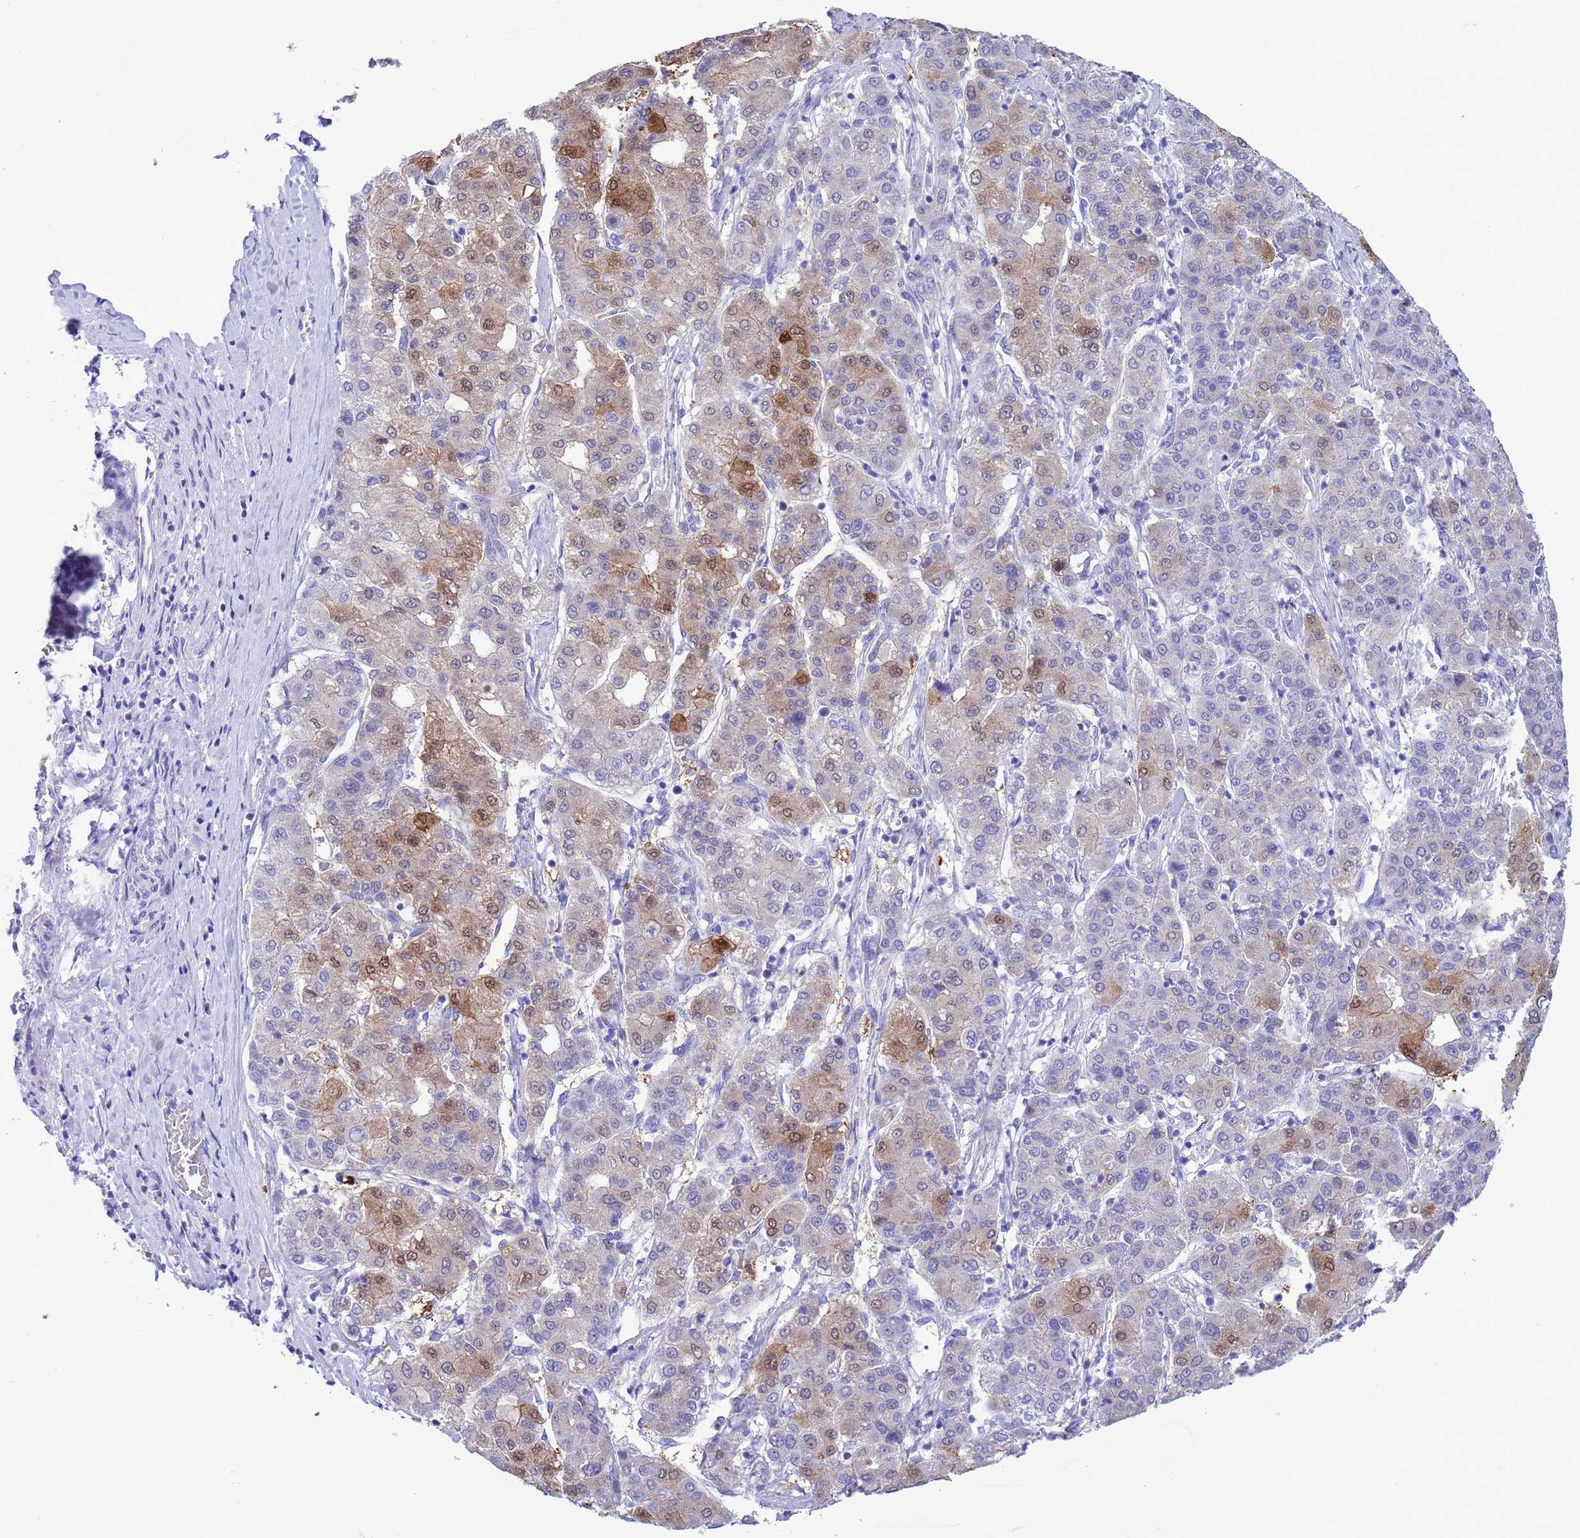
{"staining": {"intensity": "moderate", "quantity": "<25%", "location": "cytoplasmic/membranous,nuclear"}, "tissue": "liver cancer", "cell_type": "Tumor cells", "image_type": "cancer", "snomed": [{"axis": "morphology", "description": "Carcinoma, Hepatocellular, NOS"}, {"axis": "topography", "description": "Liver"}], "caption": "About <25% of tumor cells in hepatocellular carcinoma (liver) display moderate cytoplasmic/membranous and nuclear protein expression as visualized by brown immunohistochemical staining.", "gene": "GSTM1", "patient": {"sex": "male", "age": 65}}